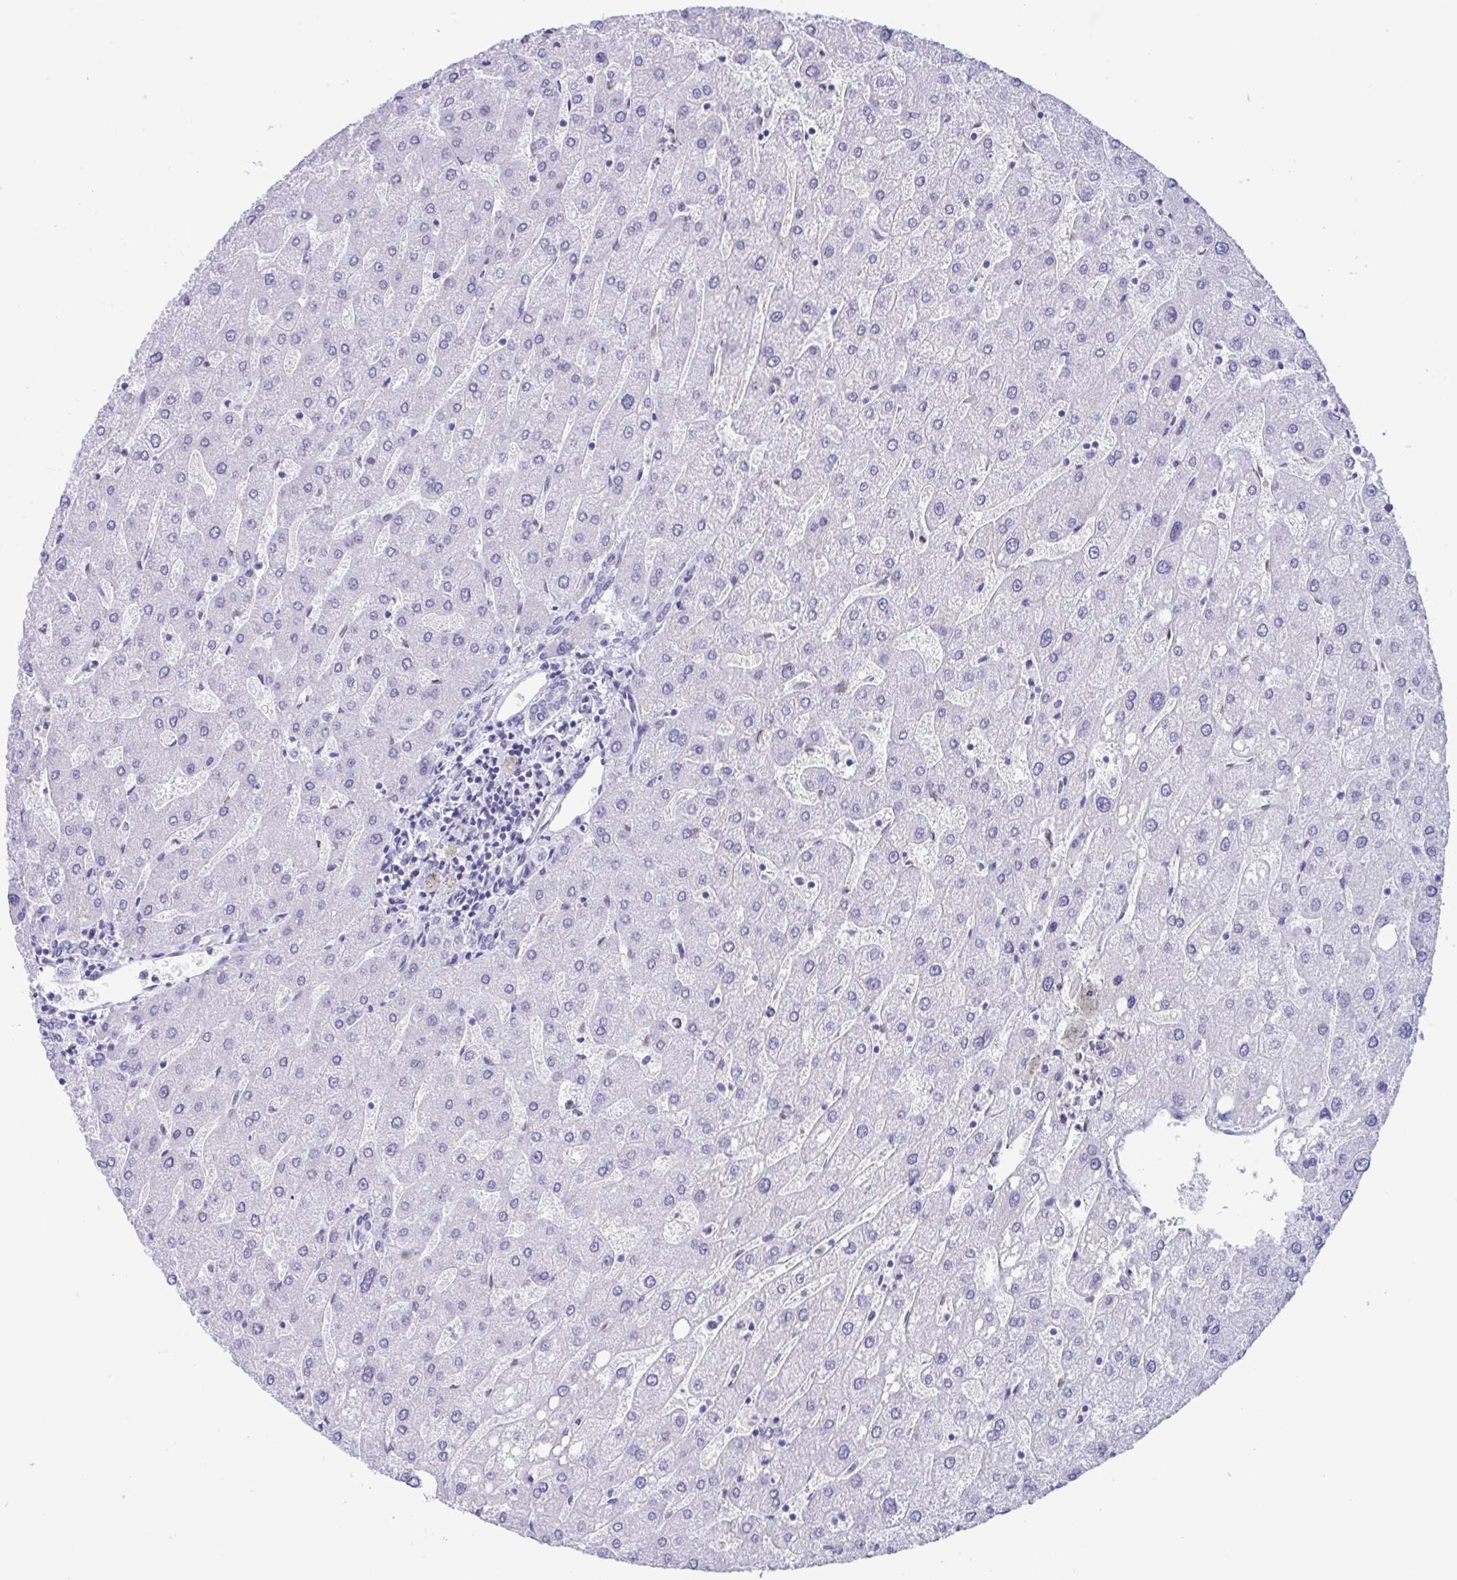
{"staining": {"intensity": "negative", "quantity": "none", "location": "none"}, "tissue": "liver", "cell_type": "Cholangiocytes", "image_type": "normal", "snomed": [{"axis": "morphology", "description": "Normal tissue, NOS"}, {"axis": "topography", "description": "Liver"}], "caption": "Liver stained for a protein using immunohistochemistry displays no staining cholangiocytes.", "gene": "CDX4", "patient": {"sex": "male", "age": 67}}